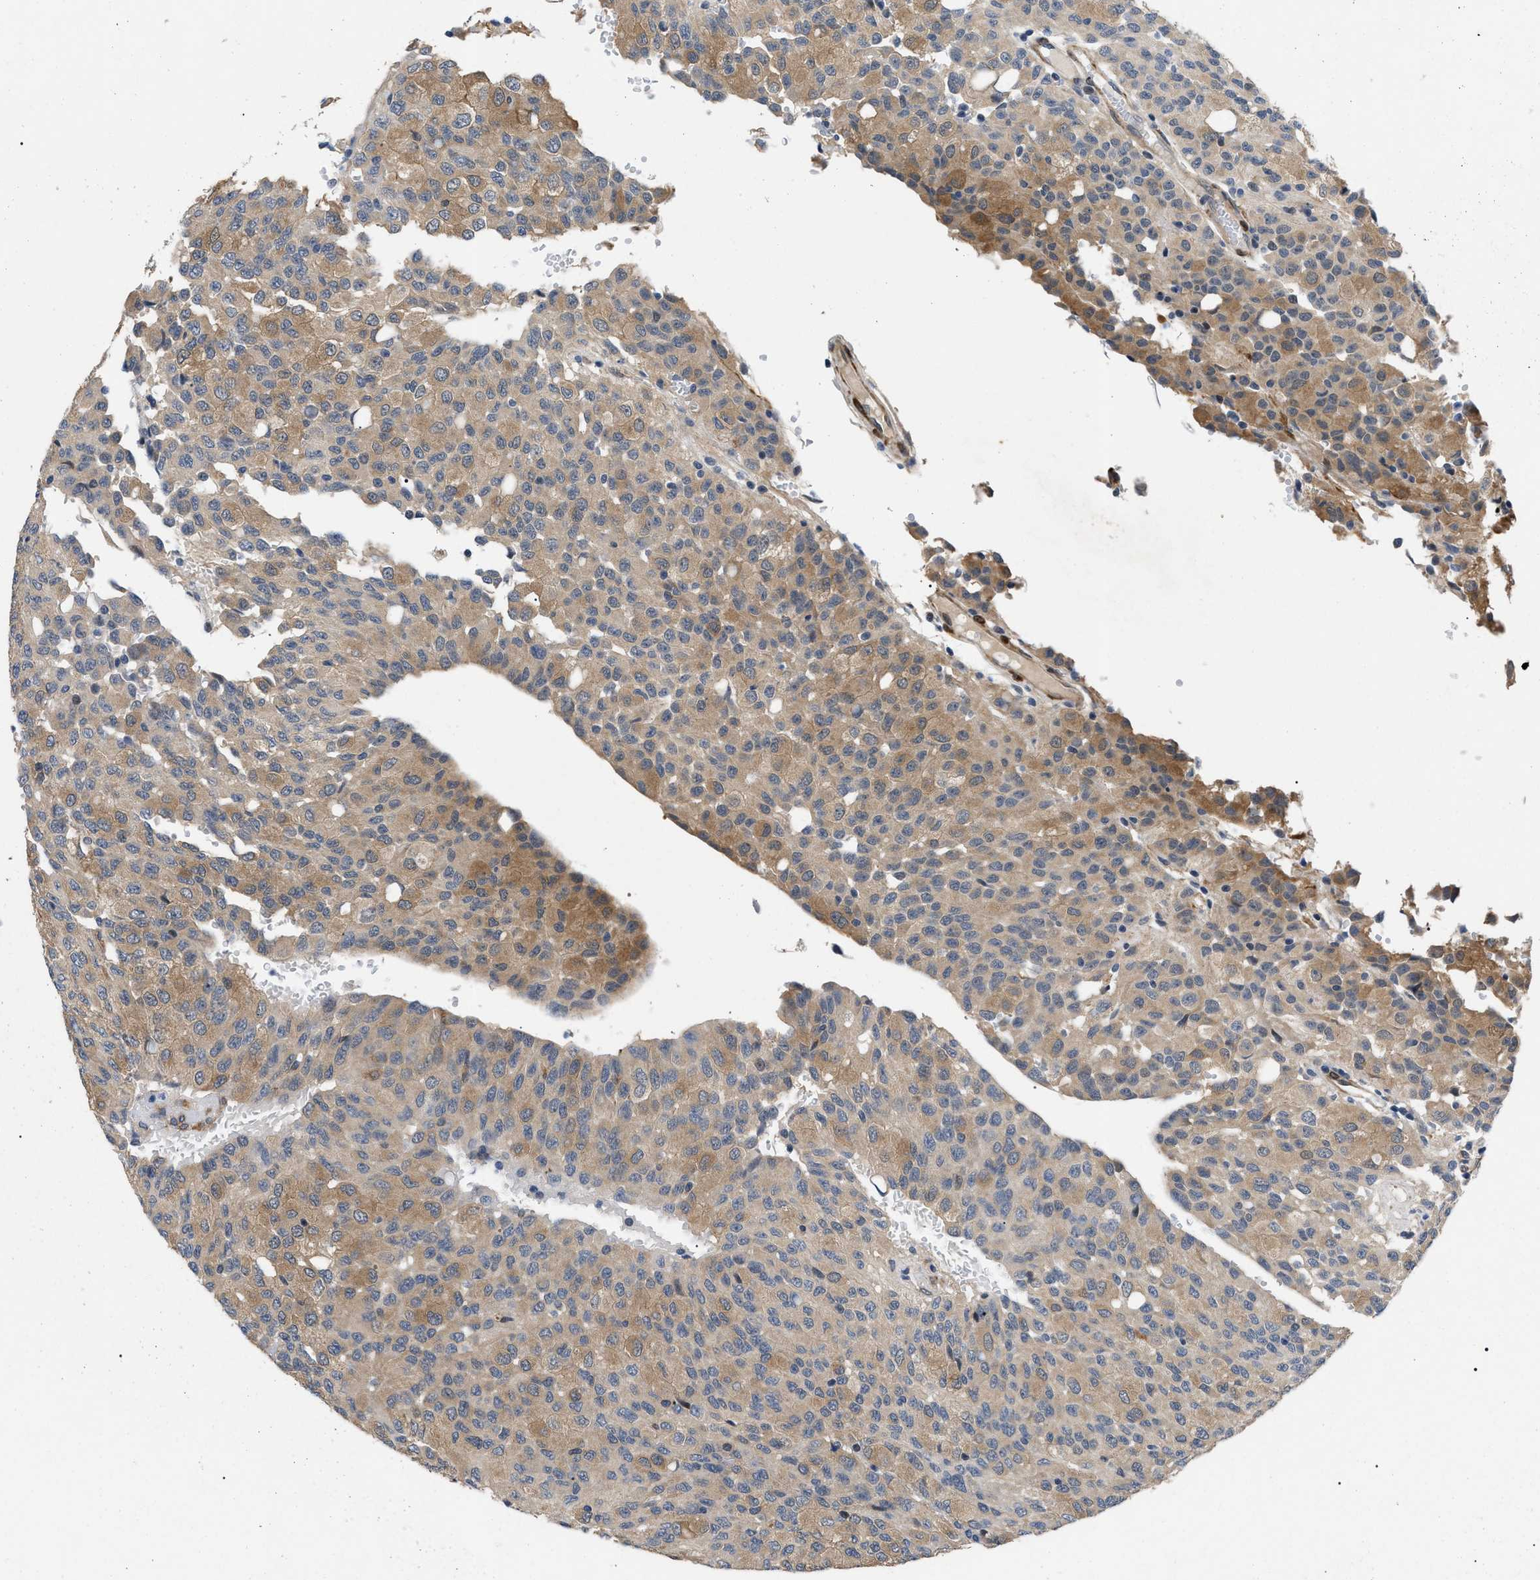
{"staining": {"intensity": "moderate", "quantity": "25%-75%", "location": "cytoplasmic/membranous"}, "tissue": "glioma", "cell_type": "Tumor cells", "image_type": "cancer", "snomed": [{"axis": "morphology", "description": "Glioma, malignant, High grade"}, {"axis": "topography", "description": "Brain"}], "caption": "Immunohistochemistry histopathology image of neoplastic tissue: glioma stained using immunohistochemistry reveals medium levels of moderate protein expression localized specifically in the cytoplasmic/membranous of tumor cells, appearing as a cytoplasmic/membranous brown color.", "gene": "GARRE1", "patient": {"sex": "male", "age": 32}}